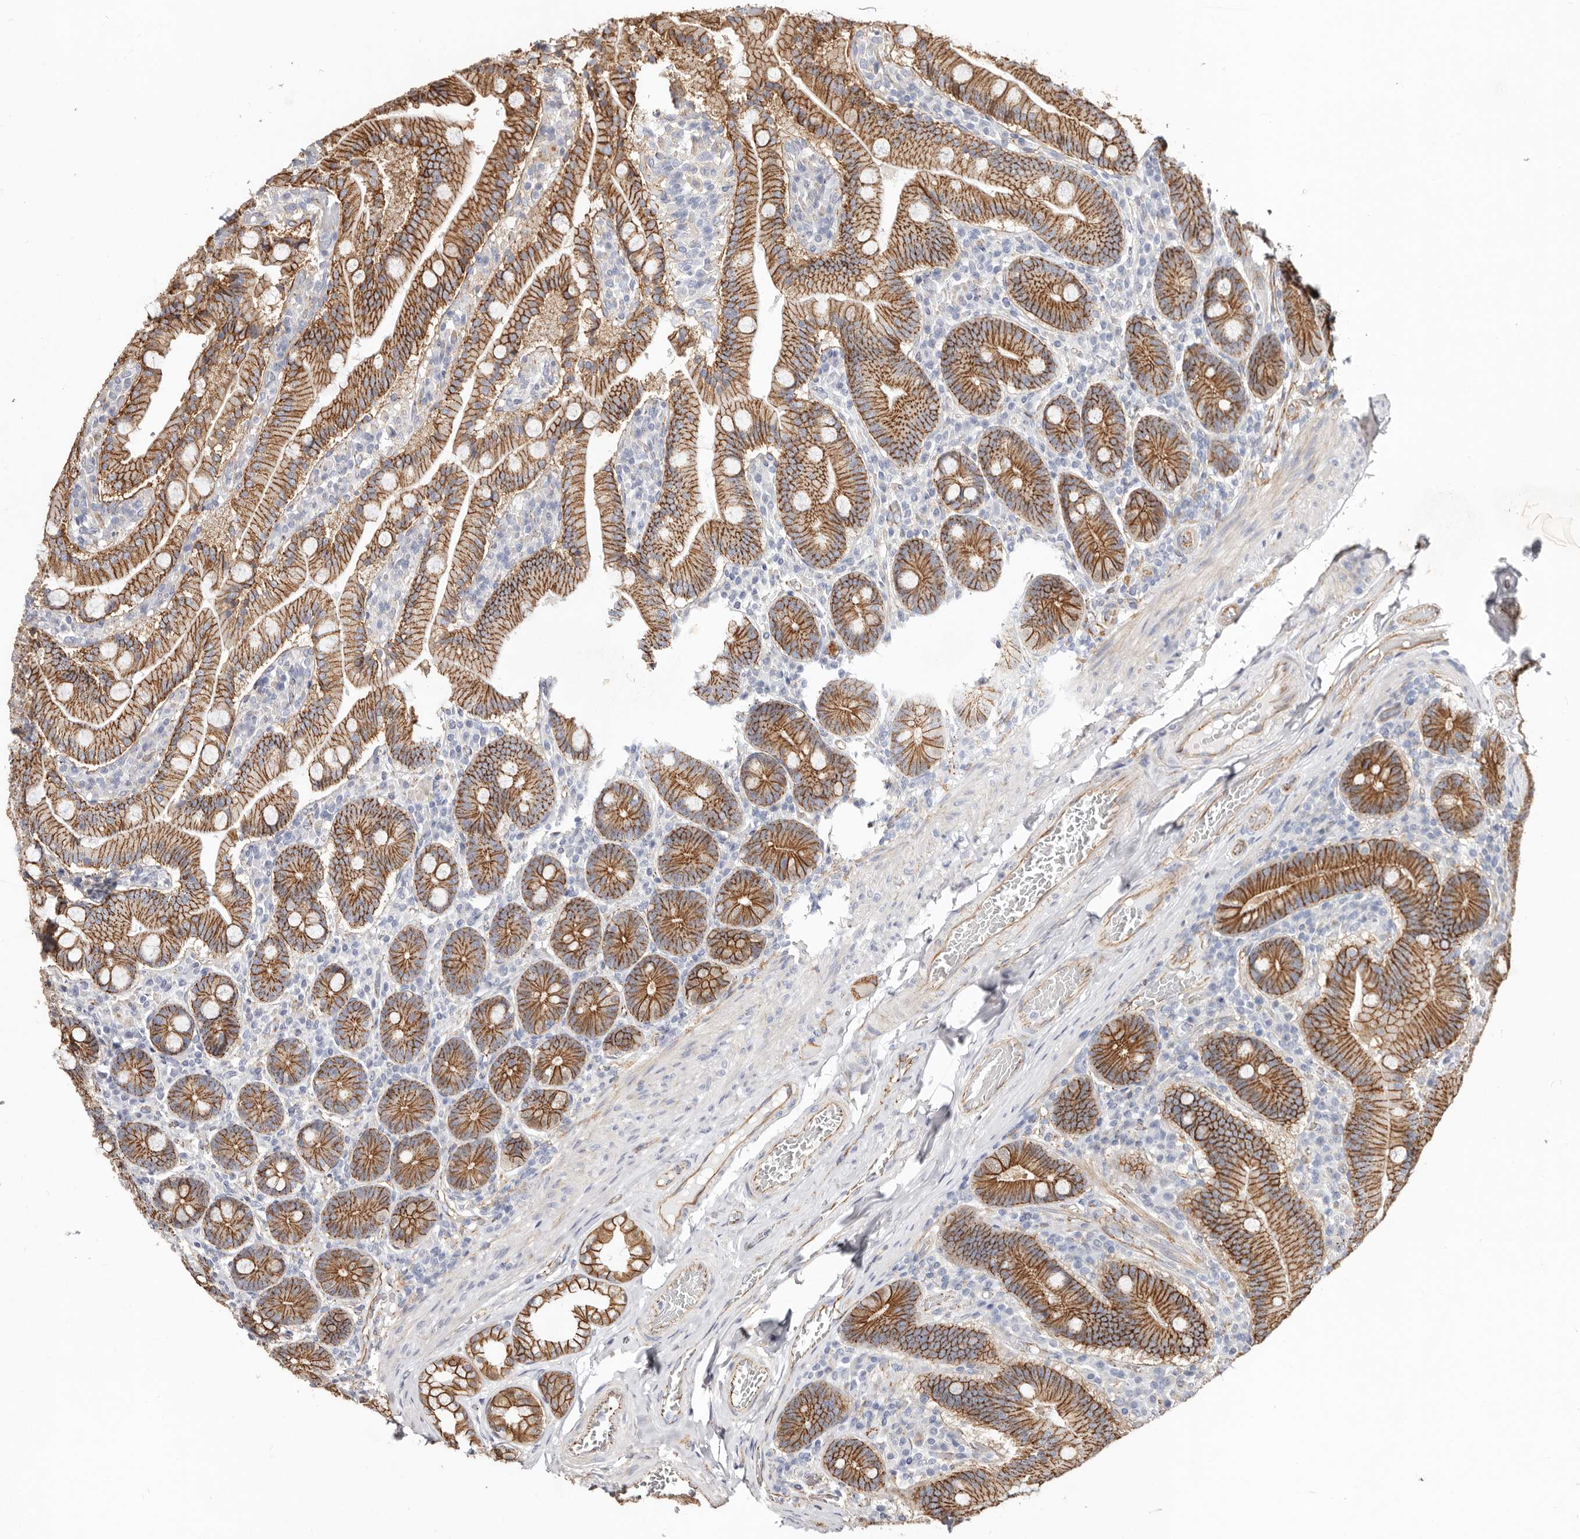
{"staining": {"intensity": "strong", "quantity": ">75%", "location": "cytoplasmic/membranous"}, "tissue": "duodenum", "cell_type": "Glandular cells", "image_type": "normal", "snomed": [{"axis": "morphology", "description": "Normal tissue, NOS"}, {"axis": "topography", "description": "Duodenum"}], "caption": "Brown immunohistochemical staining in benign human duodenum shows strong cytoplasmic/membranous staining in approximately >75% of glandular cells.", "gene": "CTNNB1", "patient": {"sex": "female", "age": 62}}